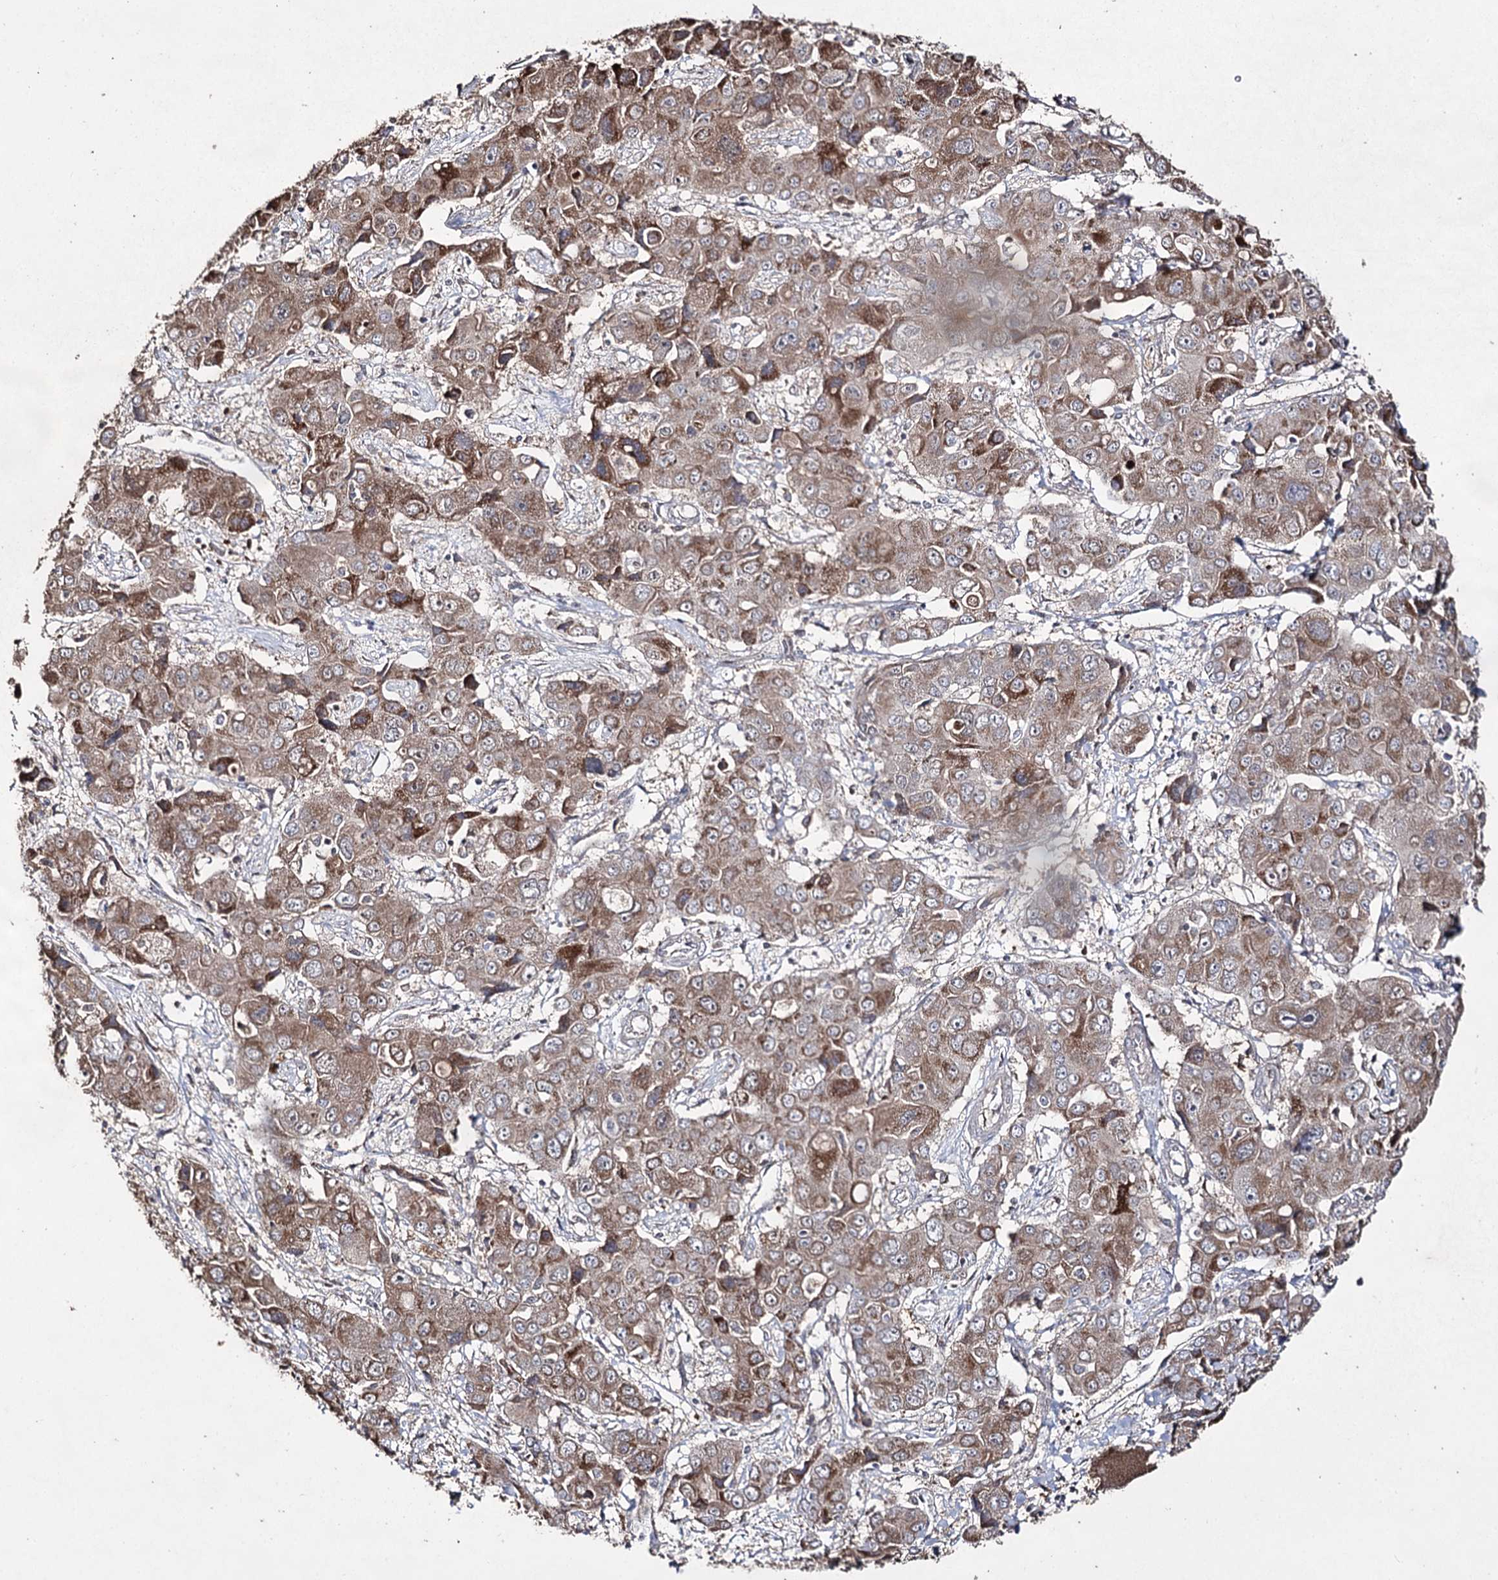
{"staining": {"intensity": "moderate", "quantity": ">75%", "location": "cytoplasmic/membranous"}, "tissue": "liver cancer", "cell_type": "Tumor cells", "image_type": "cancer", "snomed": [{"axis": "morphology", "description": "Cholangiocarcinoma"}, {"axis": "topography", "description": "Liver"}], "caption": "This photomicrograph reveals IHC staining of human liver cancer, with medium moderate cytoplasmic/membranous staining in about >75% of tumor cells.", "gene": "ACTR6", "patient": {"sex": "male", "age": 67}}